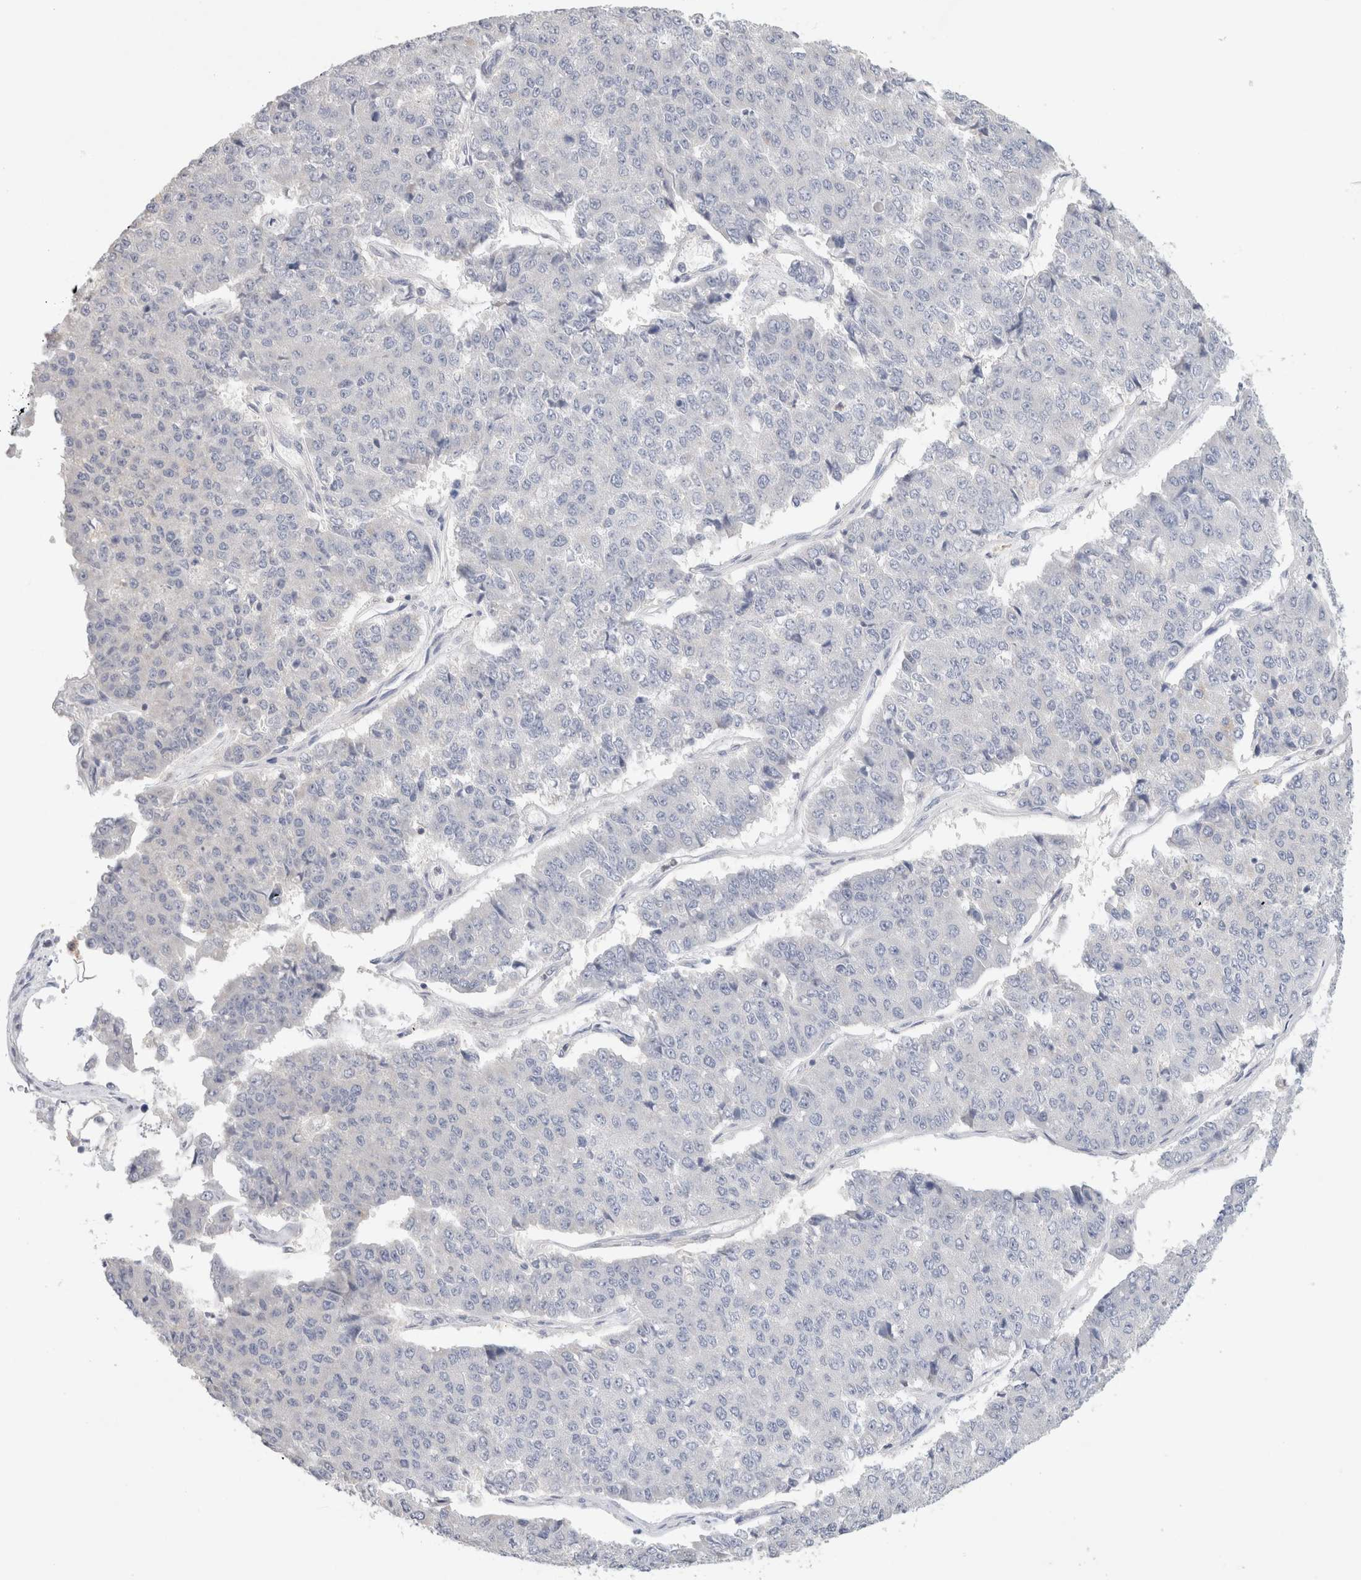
{"staining": {"intensity": "negative", "quantity": "none", "location": "none"}, "tissue": "pancreatic cancer", "cell_type": "Tumor cells", "image_type": "cancer", "snomed": [{"axis": "morphology", "description": "Adenocarcinoma, NOS"}, {"axis": "topography", "description": "Pancreas"}], "caption": "High magnification brightfield microscopy of pancreatic cancer stained with DAB (brown) and counterstained with hematoxylin (blue): tumor cells show no significant expression. (DAB IHC visualized using brightfield microscopy, high magnification).", "gene": "MPP2", "patient": {"sex": "male", "age": 50}}